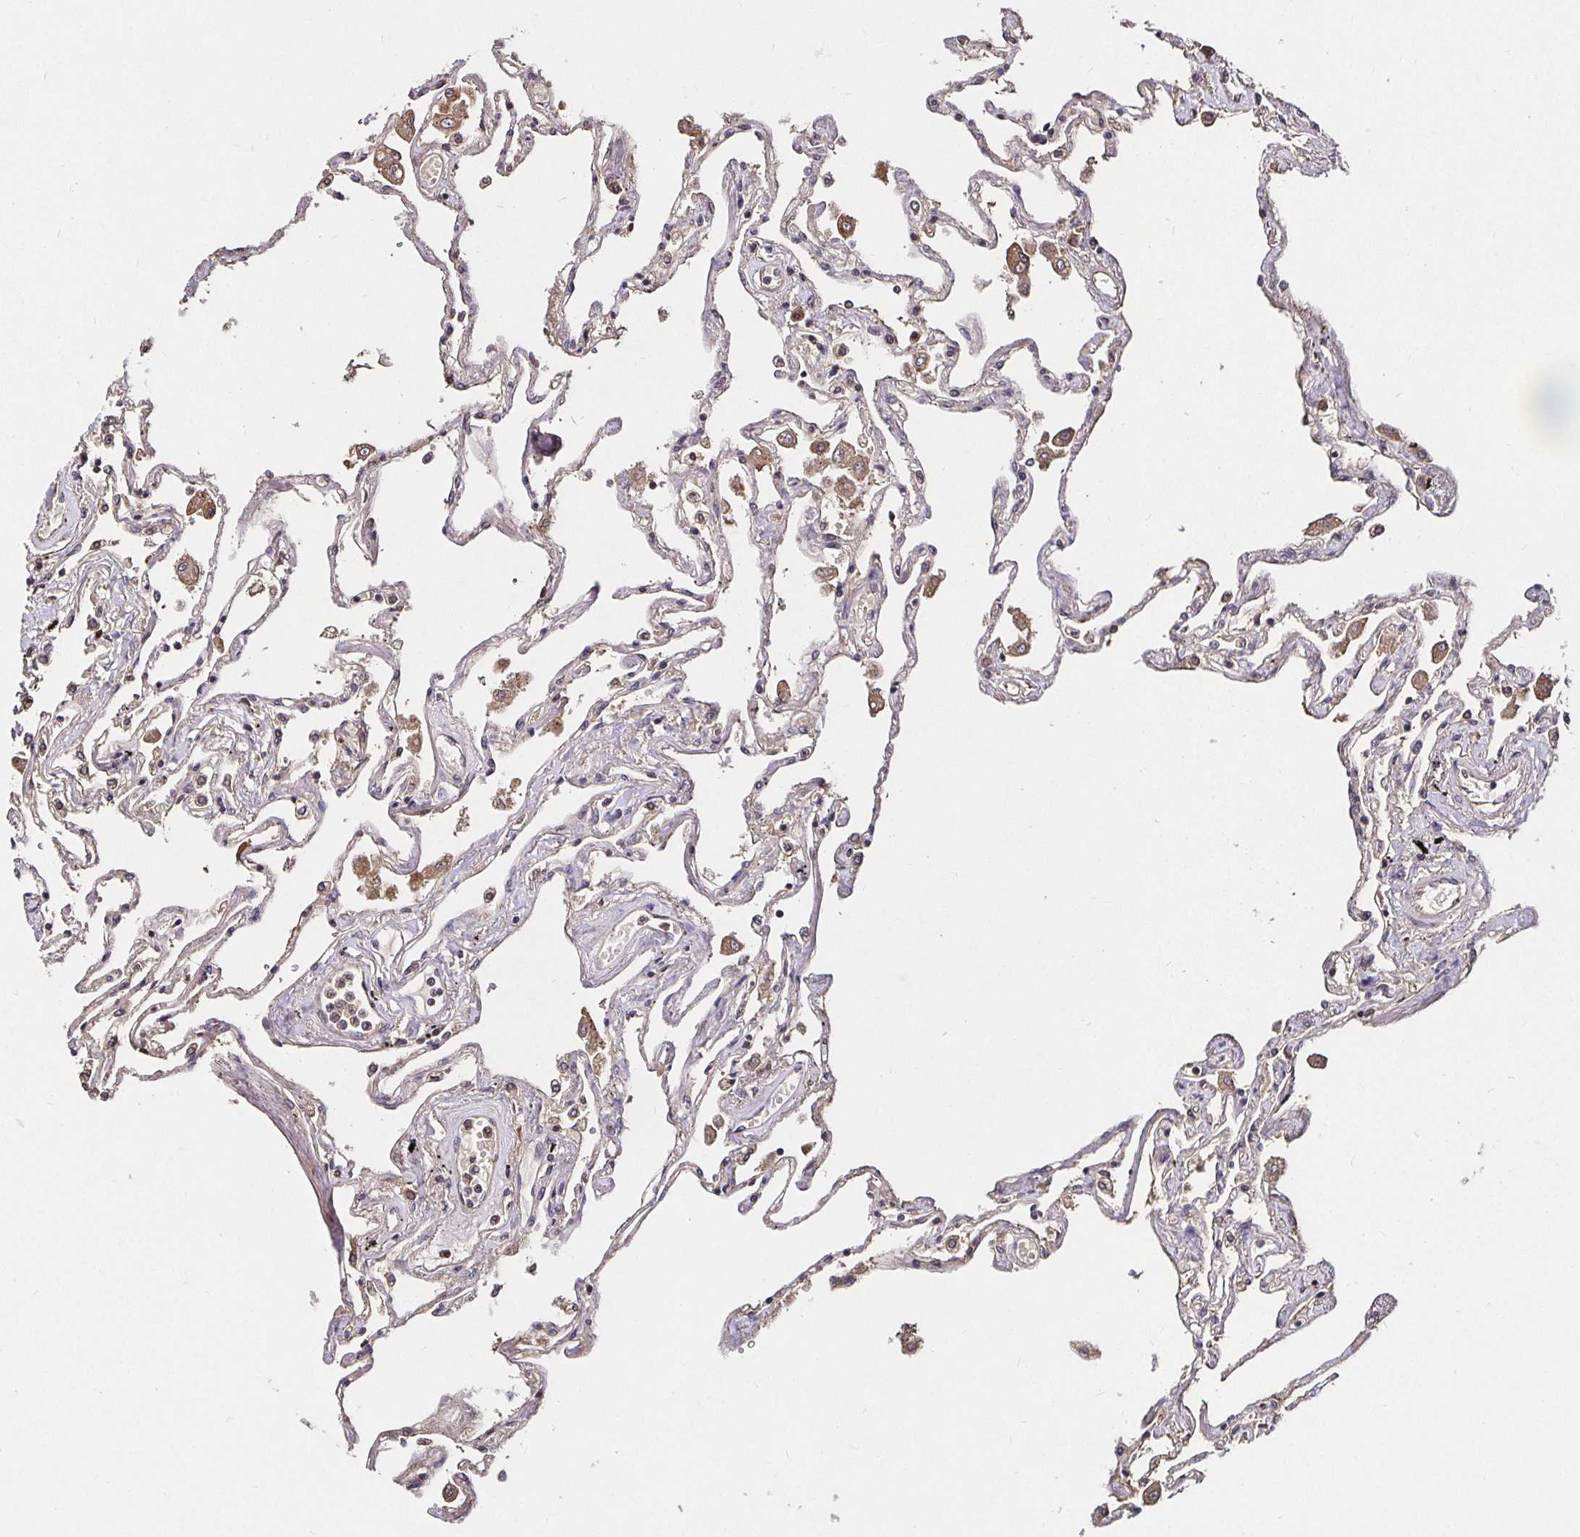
{"staining": {"intensity": "moderate", "quantity": "<25%", "location": "cytoplasmic/membranous"}, "tissue": "lung", "cell_type": "Alveolar cells", "image_type": "normal", "snomed": [{"axis": "morphology", "description": "Normal tissue, NOS"}, {"axis": "morphology", "description": "Adenocarcinoma, NOS"}, {"axis": "topography", "description": "Cartilage tissue"}, {"axis": "topography", "description": "Lung"}], "caption": "This photomicrograph reveals immunohistochemistry staining of unremarkable lung, with low moderate cytoplasmic/membranous staining in about <25% of alveolar cells.", "gene": "SMYD3", "patient": {"sex": "female", "age": 67}}